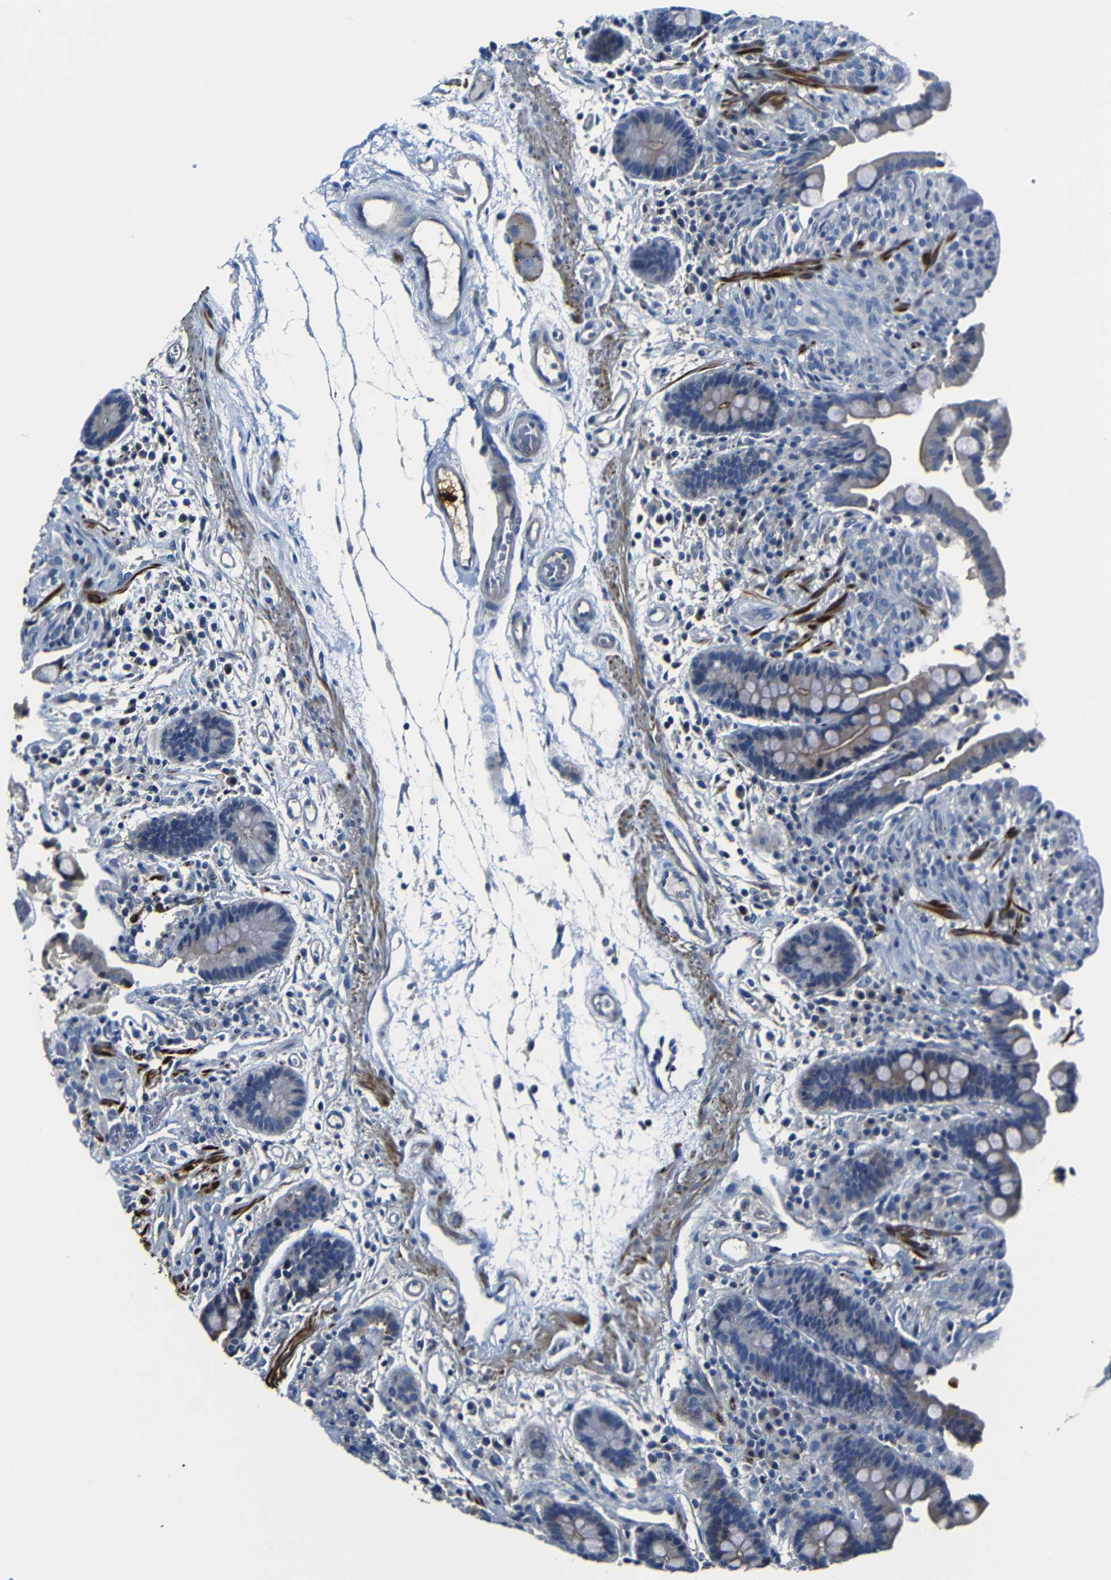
{"staining": {"intensity": "weak", "quantity": "25%-75%", "location": "cytoplasmic/membranous"}, "tissue": "colon", "cell_type": "Endothelial cells", "image_type": "normal", "snomed": [{"axis": "morphology", "description": "Normal tissue, NOS"}, {"axis": "topography", "description": "Colon"}], "caption": "The histopathology image exhibits a brown stain indicating the presence of a protein in the cytoplasmic/membranous of endothelial cells in colon. Nuclei are stained in blue.", "gene": "AFDN", "patient": {"sex": "male", "age": 73}}